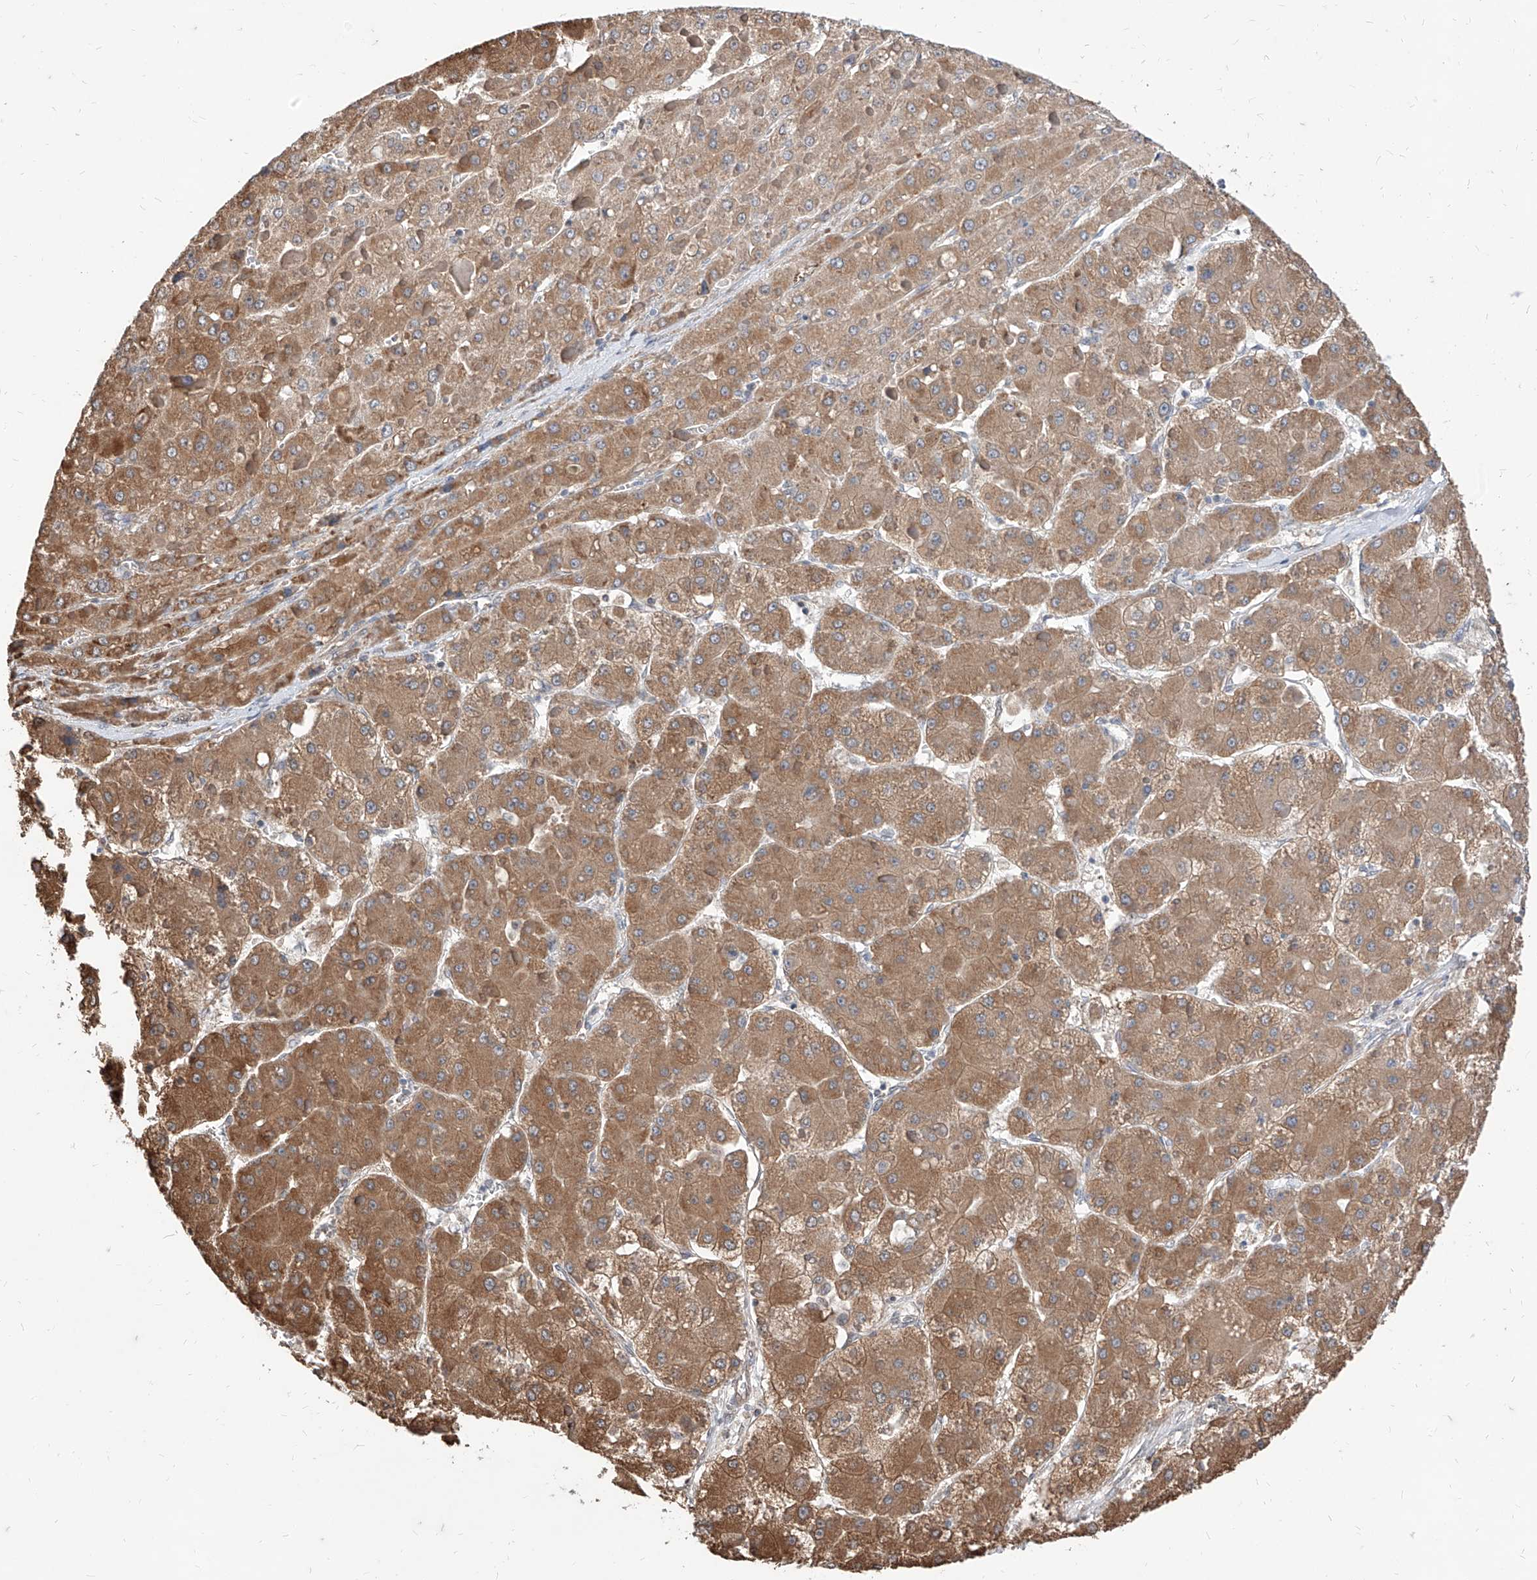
{"staining": {"intensity": "moderate", "quantity": ">75%", "location": "cytoplasmic/membranous"}, "tissue": "liver cancer", "cell_type": "Tumor cells", "image_type": "cancer", "snomed": [{"axis": "morphology", "description": "Carcinoma, Hepatocellular, NOS"}, {"axis": "topography", "description": "Liver"}], "caption": "Liver hepatocellular carcinoma stained with a brown dye reveals moderate cytoplasmic/membranous positive staining in about >75% of tumor cells.", "gene": "C8orf82", "patient": {"sex": "female", "age": 73}}